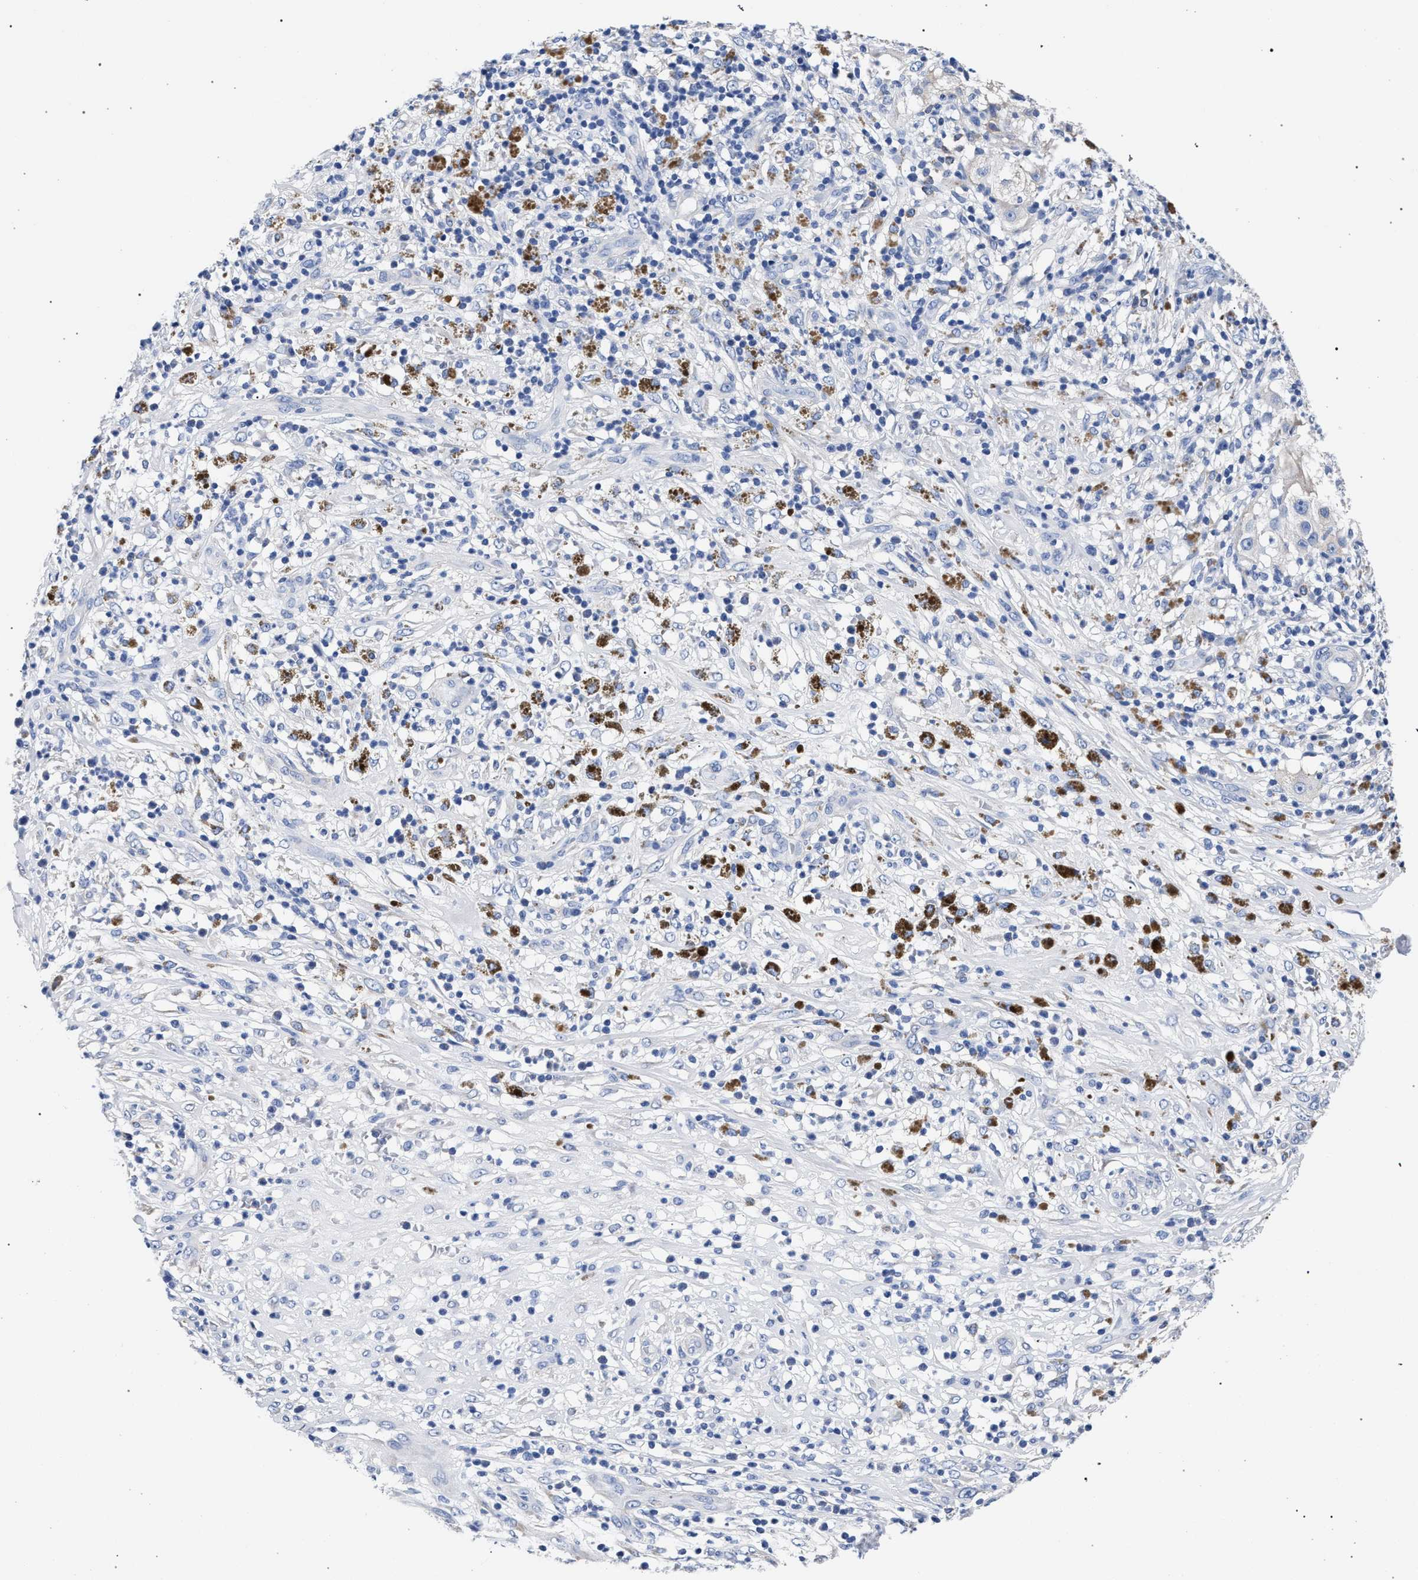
{"staining": {"intensity": "weak", "quantity": "<25%", "location": "cytoplasmic/membranous"}, "tissue": "melanoma", "cell_type": "Tumor cells", "image_type": "cancer", "snomed": [{"axis": "morphology", "description": "Necrosis, NOS"}, {"axis": "morphology", "description": "Malignant melanoma, NOS"}, {"axis": "topography", "description": "Skin"}], "caption": "Tumor cells are negative for brown protein staining in melanoma. (Brightfield microscopy of DAB IHC at high magnification).", "gene": "AKAP4", "patient": {"sex": "female", "age": 87}}